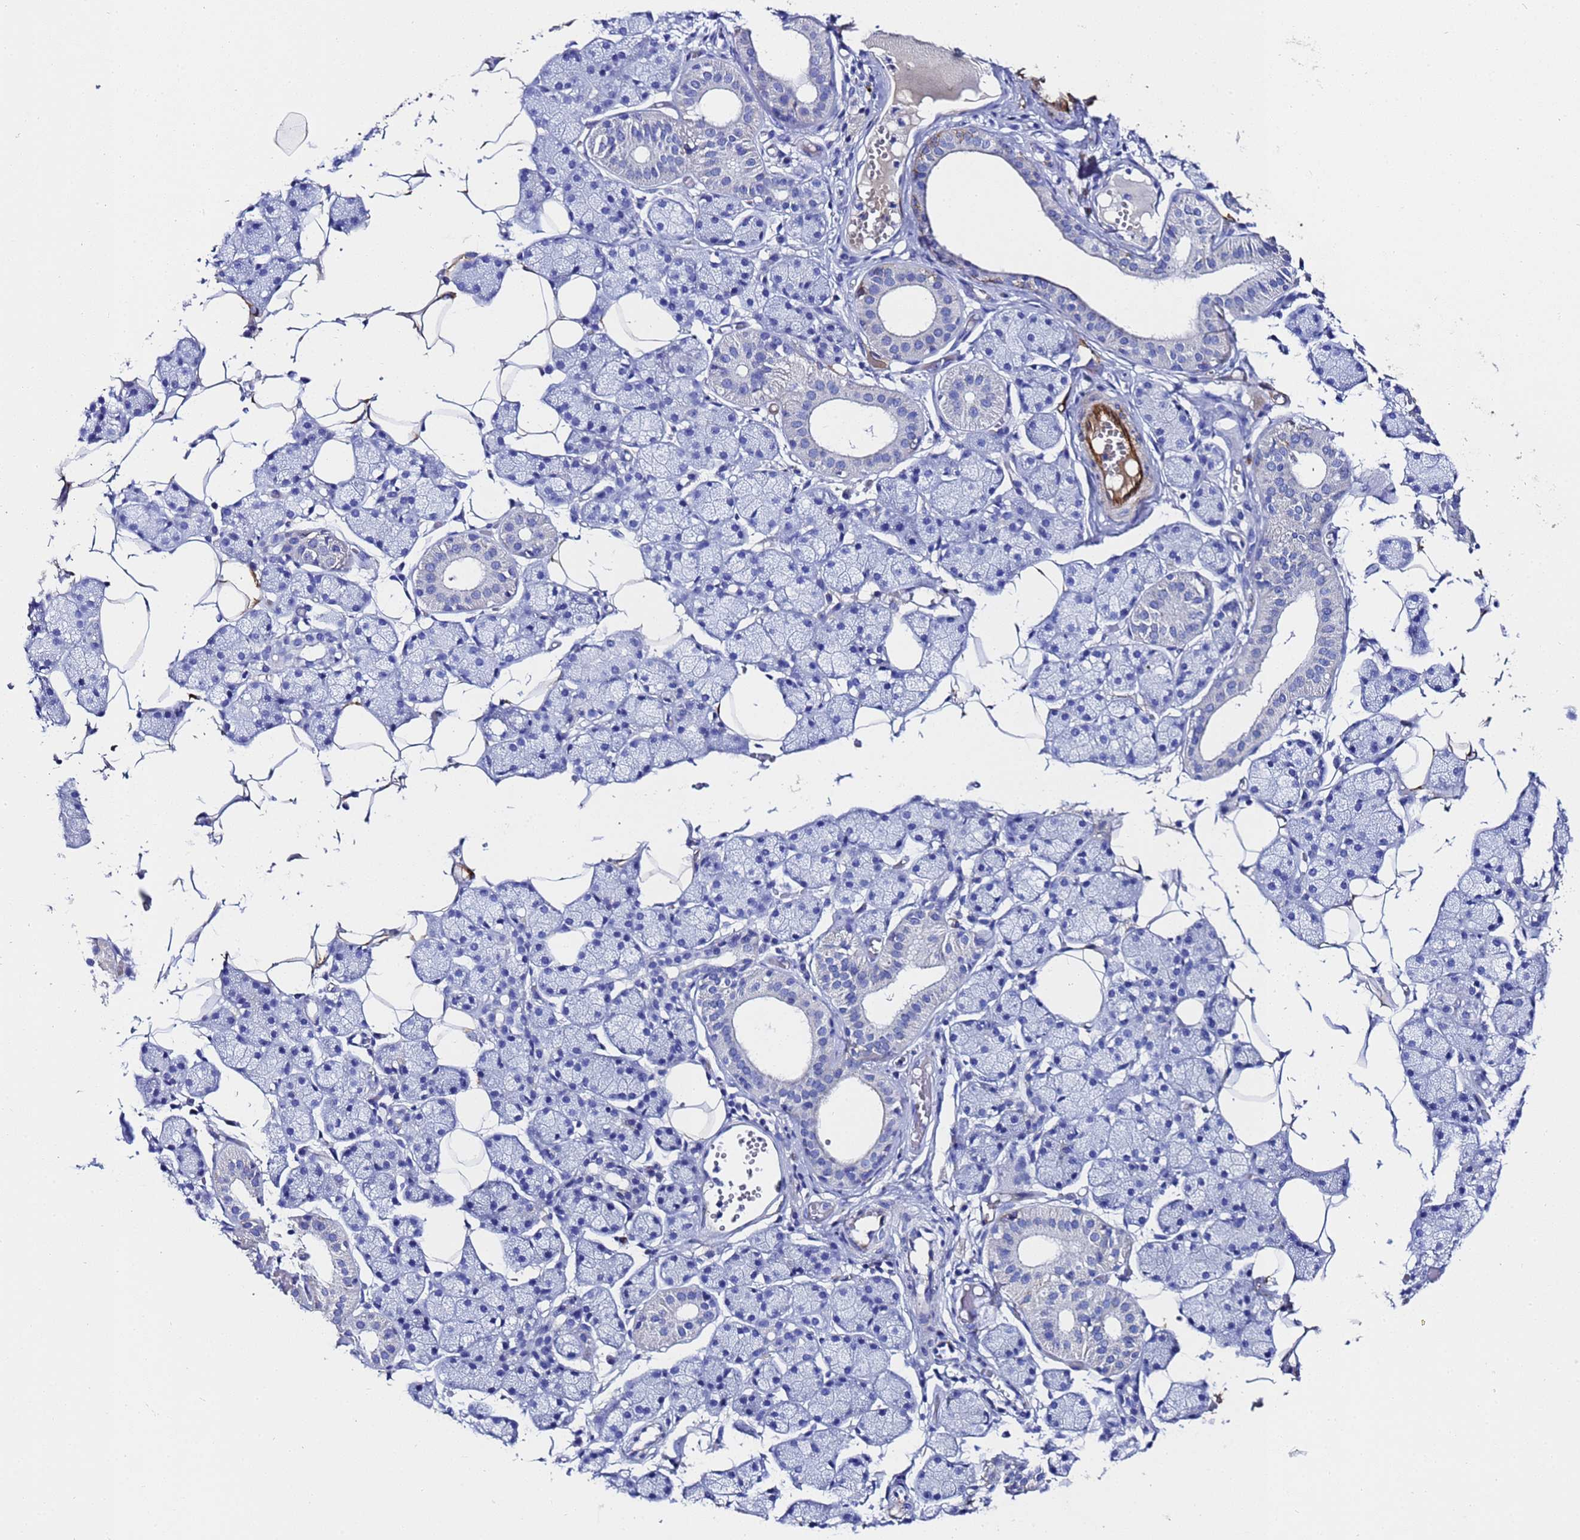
{"staining": {"intensity": "negative", "quantity": "none", "location": "none"}, "tissue": "salivary gland", "cell_type": "Glandular cells", "image_type": "normal", "snomed": [{"axis": "morphology", "description": "Normal tissue, NOS"}, {"axis": "topography", "description": "Salivary gland"}], "caption": "IHC micrograph of benign salivary gland stained for a protein (brown), which shows no expression in glandular cells.", "gene": "ADIPOQ", "patient": {"sex": "female", "age": 33}}